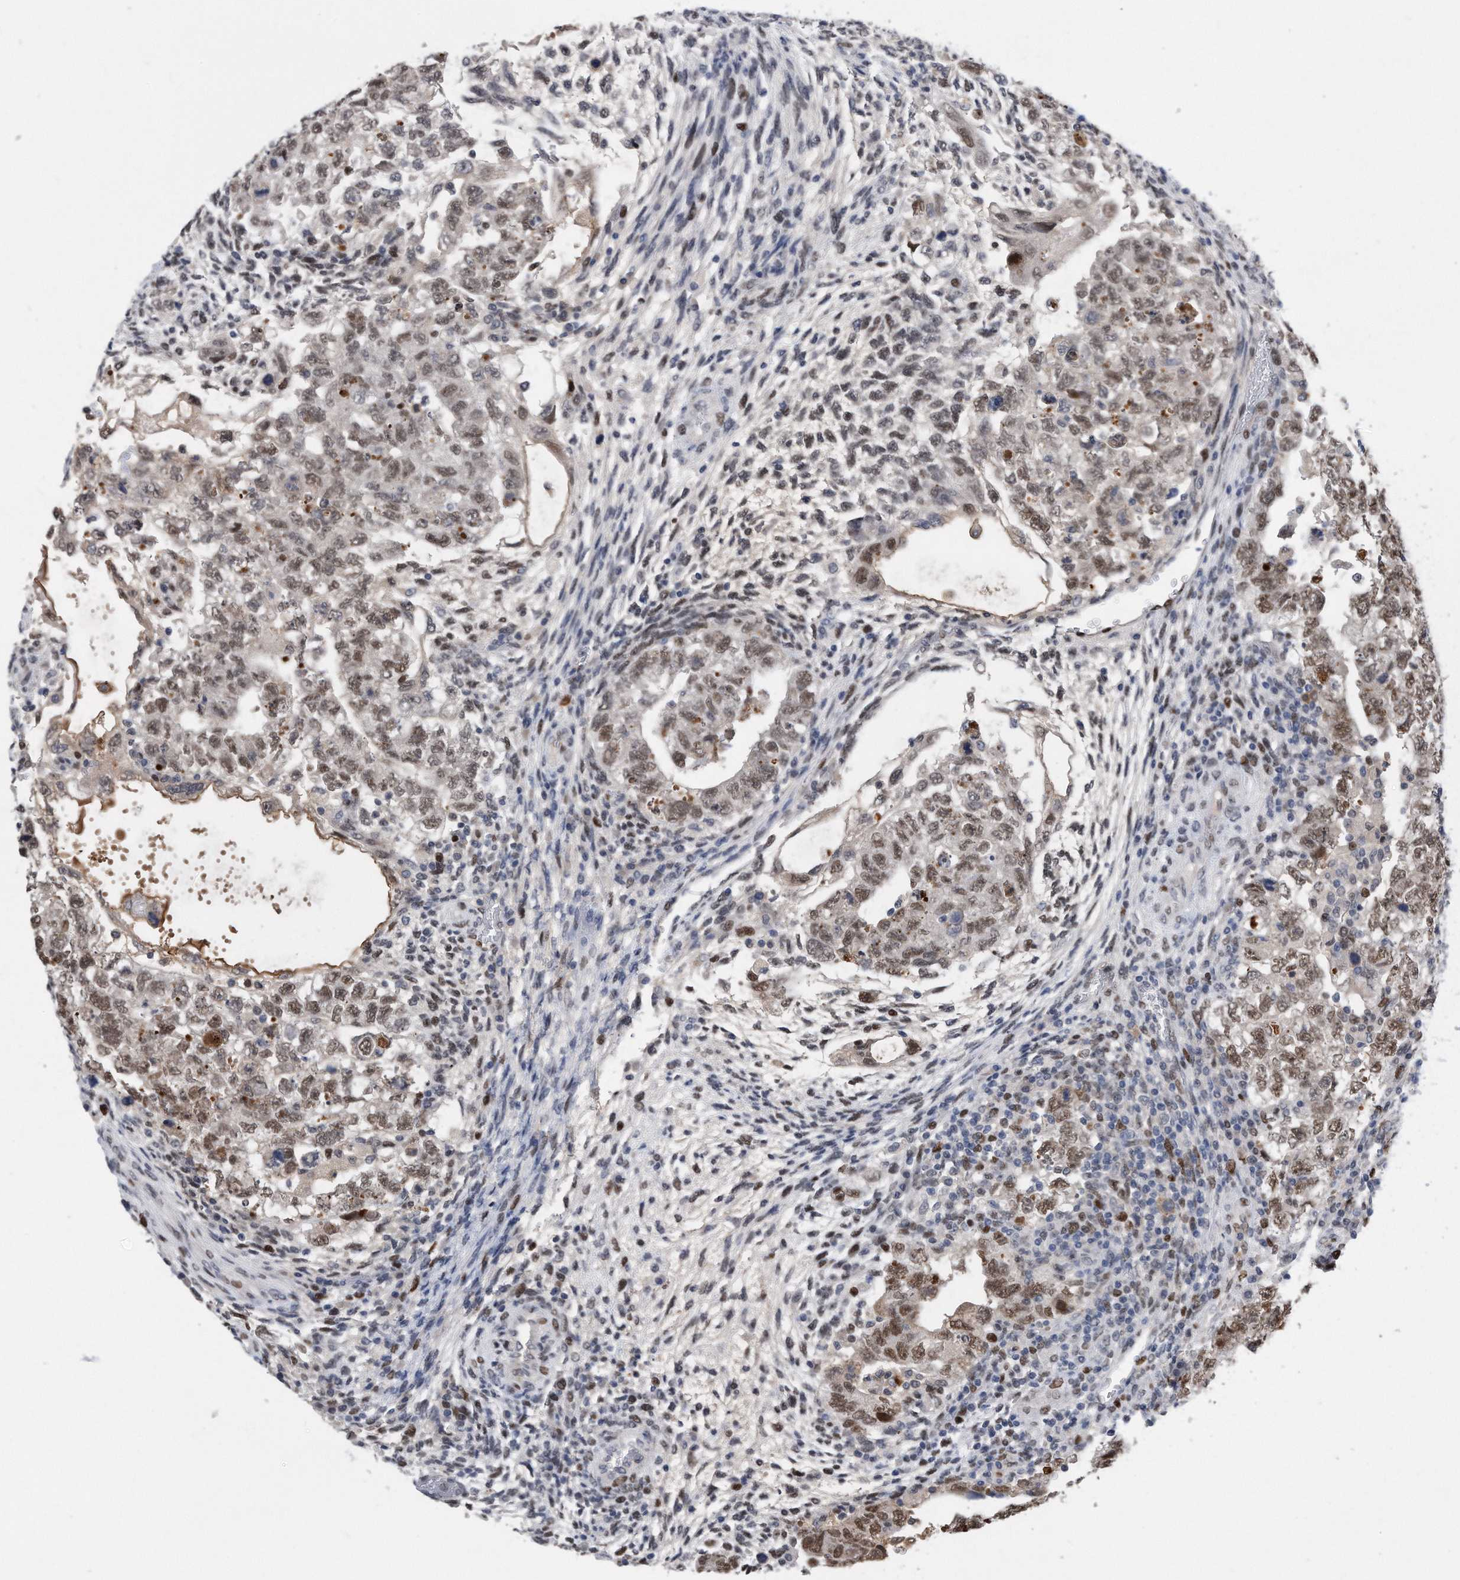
{"staining": {"intensity": "moderate", "quantity": ">75%", "location": "nuclear"}, "tissue": "testis cancer", "cell_type": "Tumor cells", "image_type": "cancer", "snomed": [{"axis": "morphology", "description": "Carcinoma, Embryonal, NOS"}, {"axis": "topography", "description": "Testis"}], "caption": "A photomicrograph showing moderate nuclear expression in about >75% of tumor cells in testis cancer, as visualized by brown immunohistochemical staining.", "gene": "PCNA", "patient": {"sex": "male", "age": 36}}